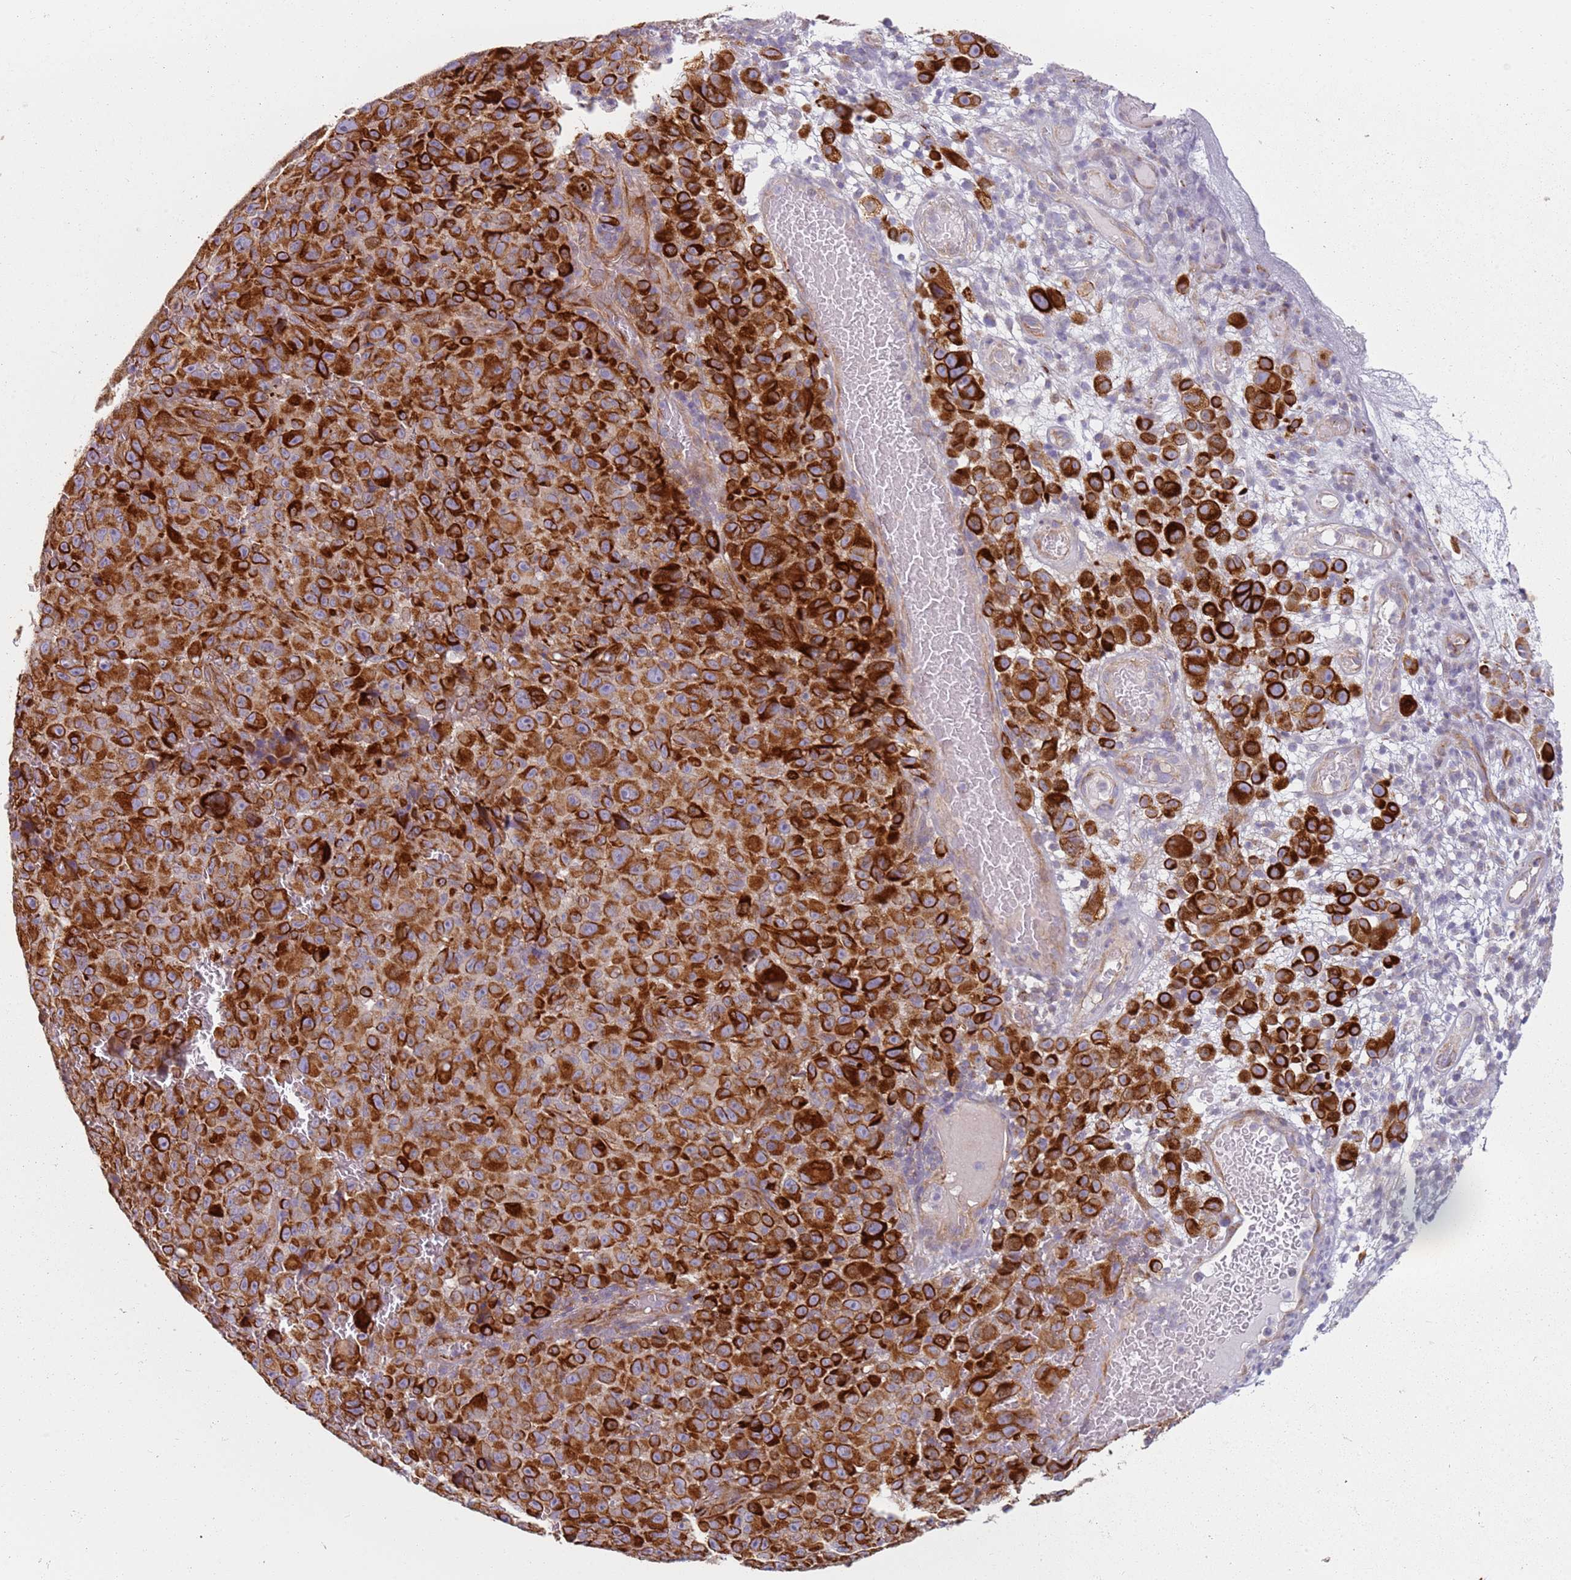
{"staining": {"intensity": "strong", "quantity": ">75%", "location": "cytoplasmic/membranous"}, "tissue": "melanoma", "cell_type": "Tumor cells", "image_type": "cancer", "snomed": [{"axis": "morphology", "description": "Malignant melanoma, NOS"}, {"axis": "topography", "description": "Skin"}], "caption": "DAB (3,3'-diaminobenzidine) immunohistochemical staining of malignant melanoma displays strong cytoplasmic/membranous protein staining in approximately >75% of tumor cells. The staining is performed using DAB brown chromogen to label protein expression. The nuclei are counter-stained blue using hematoxylin.", "gene": "ALS2", "patient": {"sex": "female", "age": 82}}